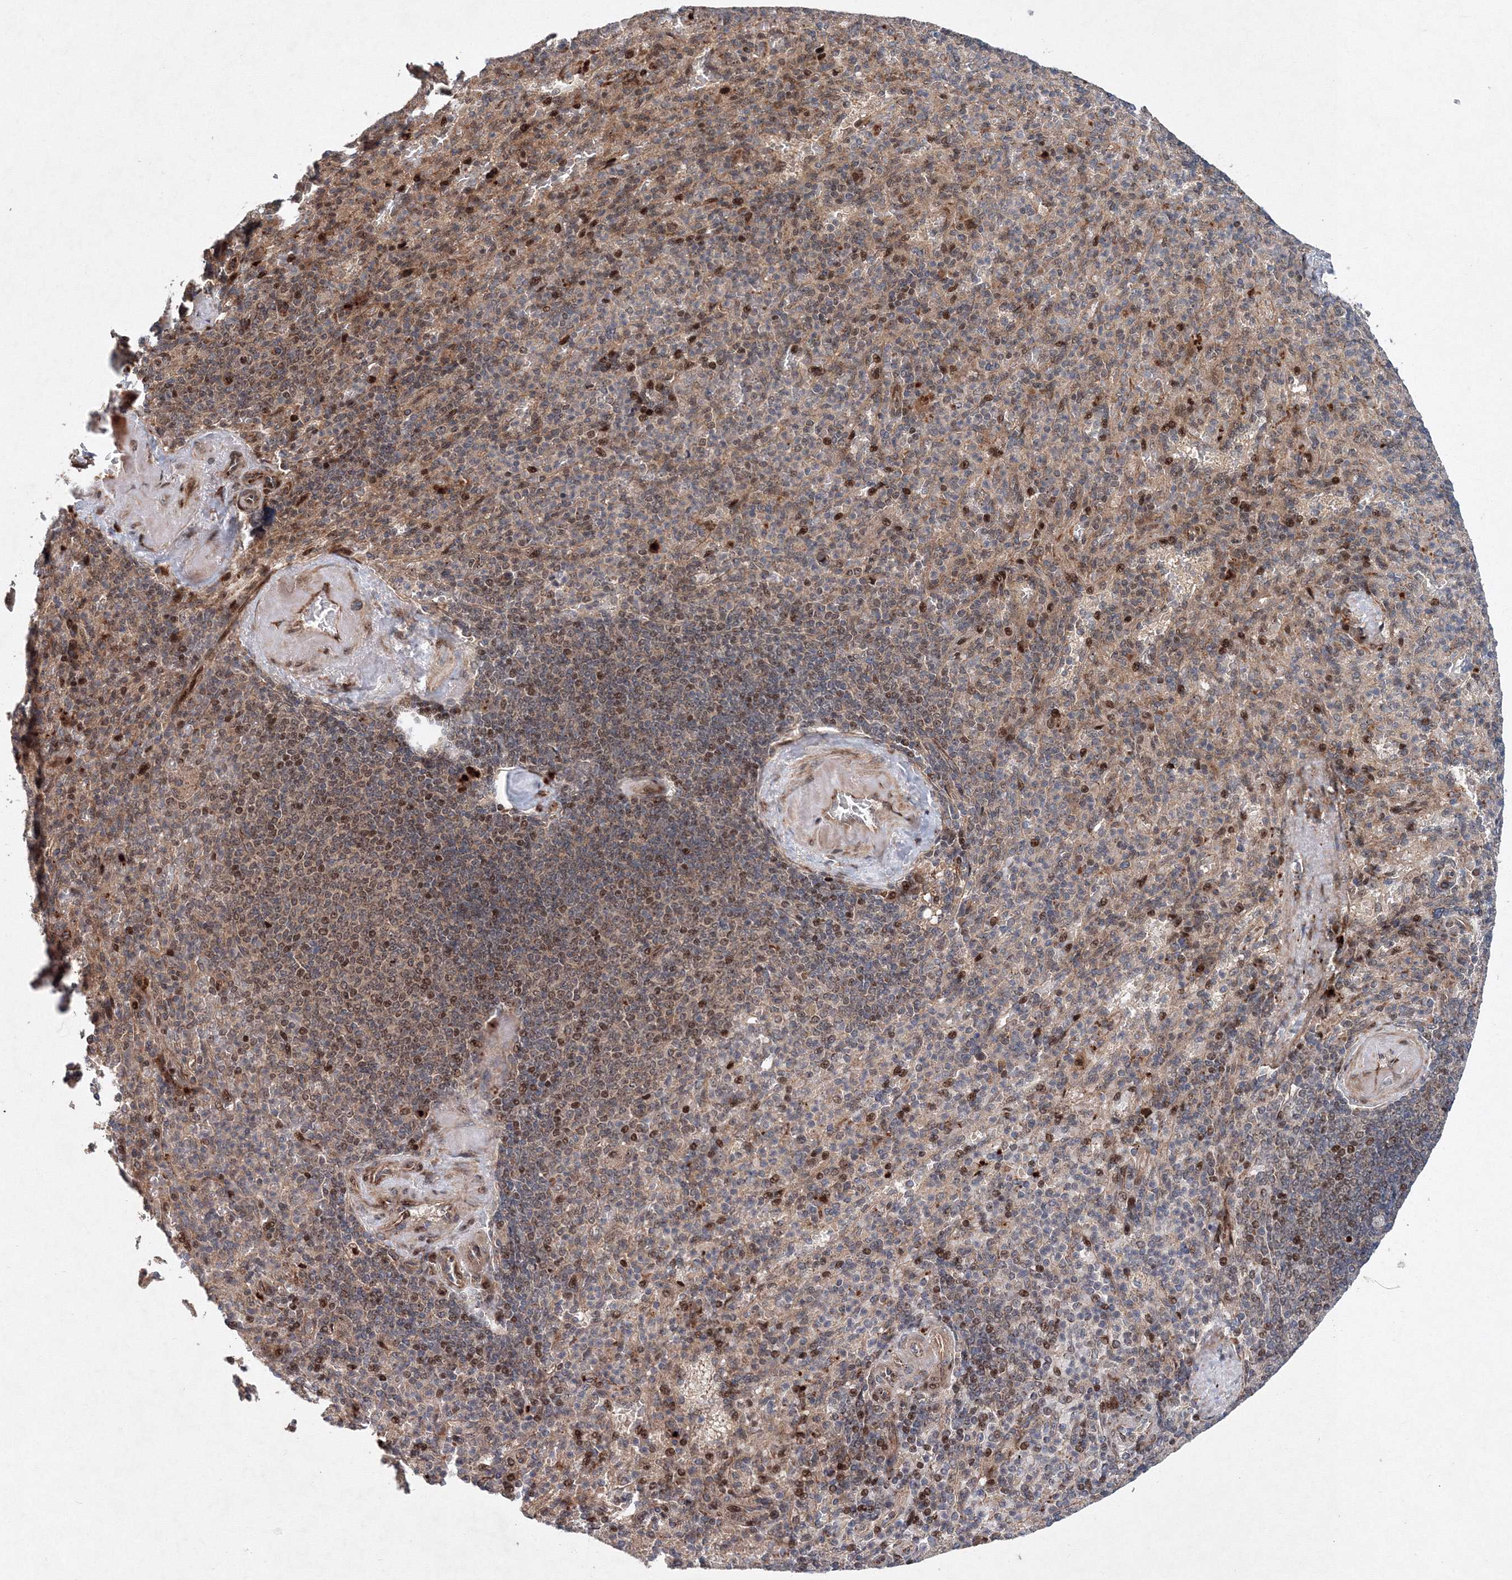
{"staining": {"intensity": "moderate", "quantity": "25%-75%", "location": "nuclear"}, "tissue": "spleen", "cell_type": "Cells in red pulp", "image_type": "normal", "snomed": [{"axis": "morphology", "description": "Normal tissue, NOS"}, {"axis": "topography", "description": "Spleen"}], "caption": "Immunohistochemical staining of benign human spleen exhibits 25%-75% levels of moderate nuclear protein expression in about 25%-75% of cells in red pulp.", "gene": "ANKAR", "patient": {"sex": "female", "age": 74}}